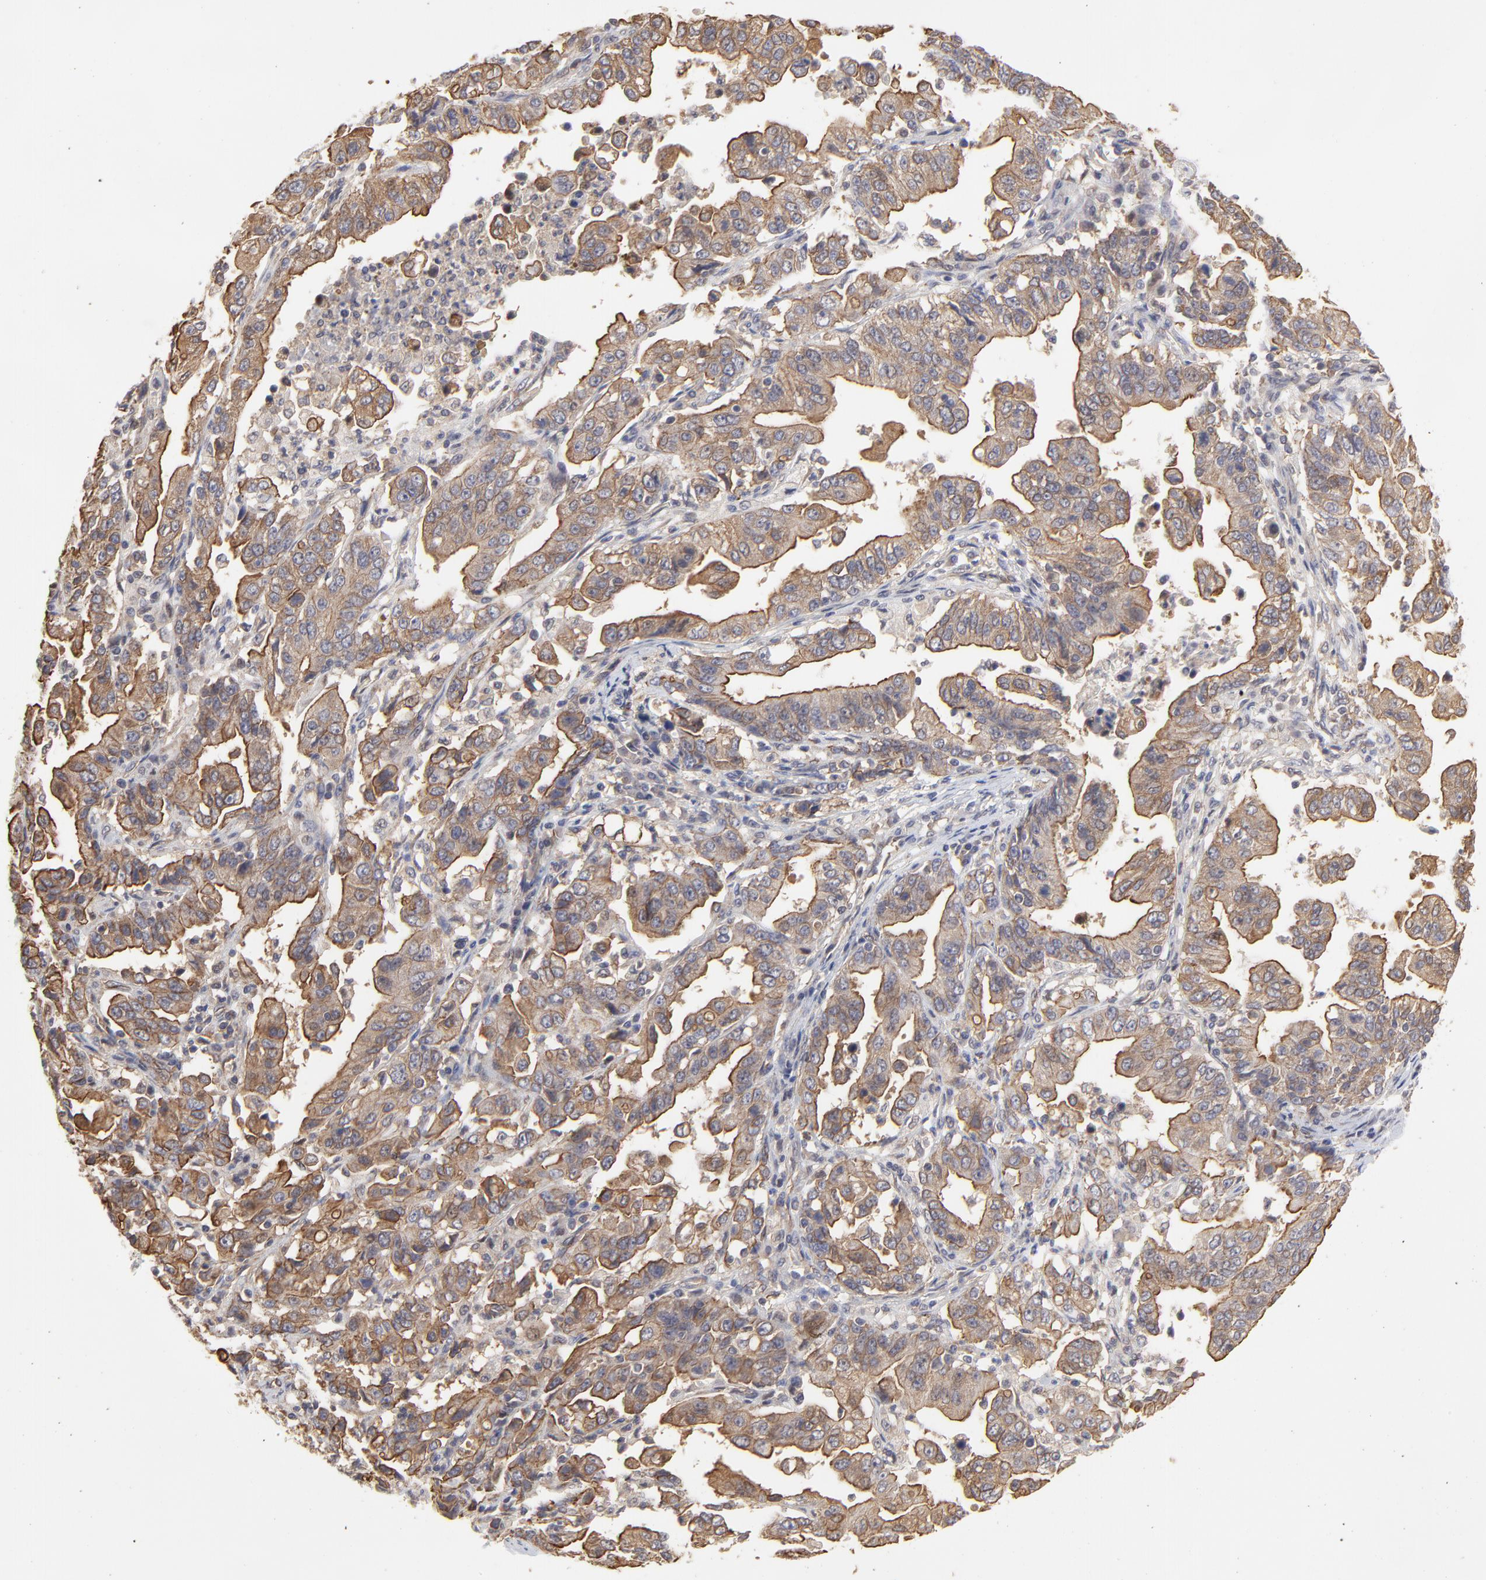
{"staining": {"intensity": "moderate", "quantity": ">75%", "location": "cytoplasmic/membranous"}, "tissue": "stomach cancer", "cell_type": "Tumor cells", "image_type": "cancer", "snomed": [{"axis": "morphology", "description": "Adenocarcinoma, NOS"}, {"axis": "topography", "description": "Stomach, upper"}], "caption": "IHC (DAB) staining of adenocarcinoma (stomach) shows moderate cytoplasmic/membranous protein staining in approximately >75% of tumor cells.", "gene": "ARMT1", "patient": {"sex": "female", "age": 50}}